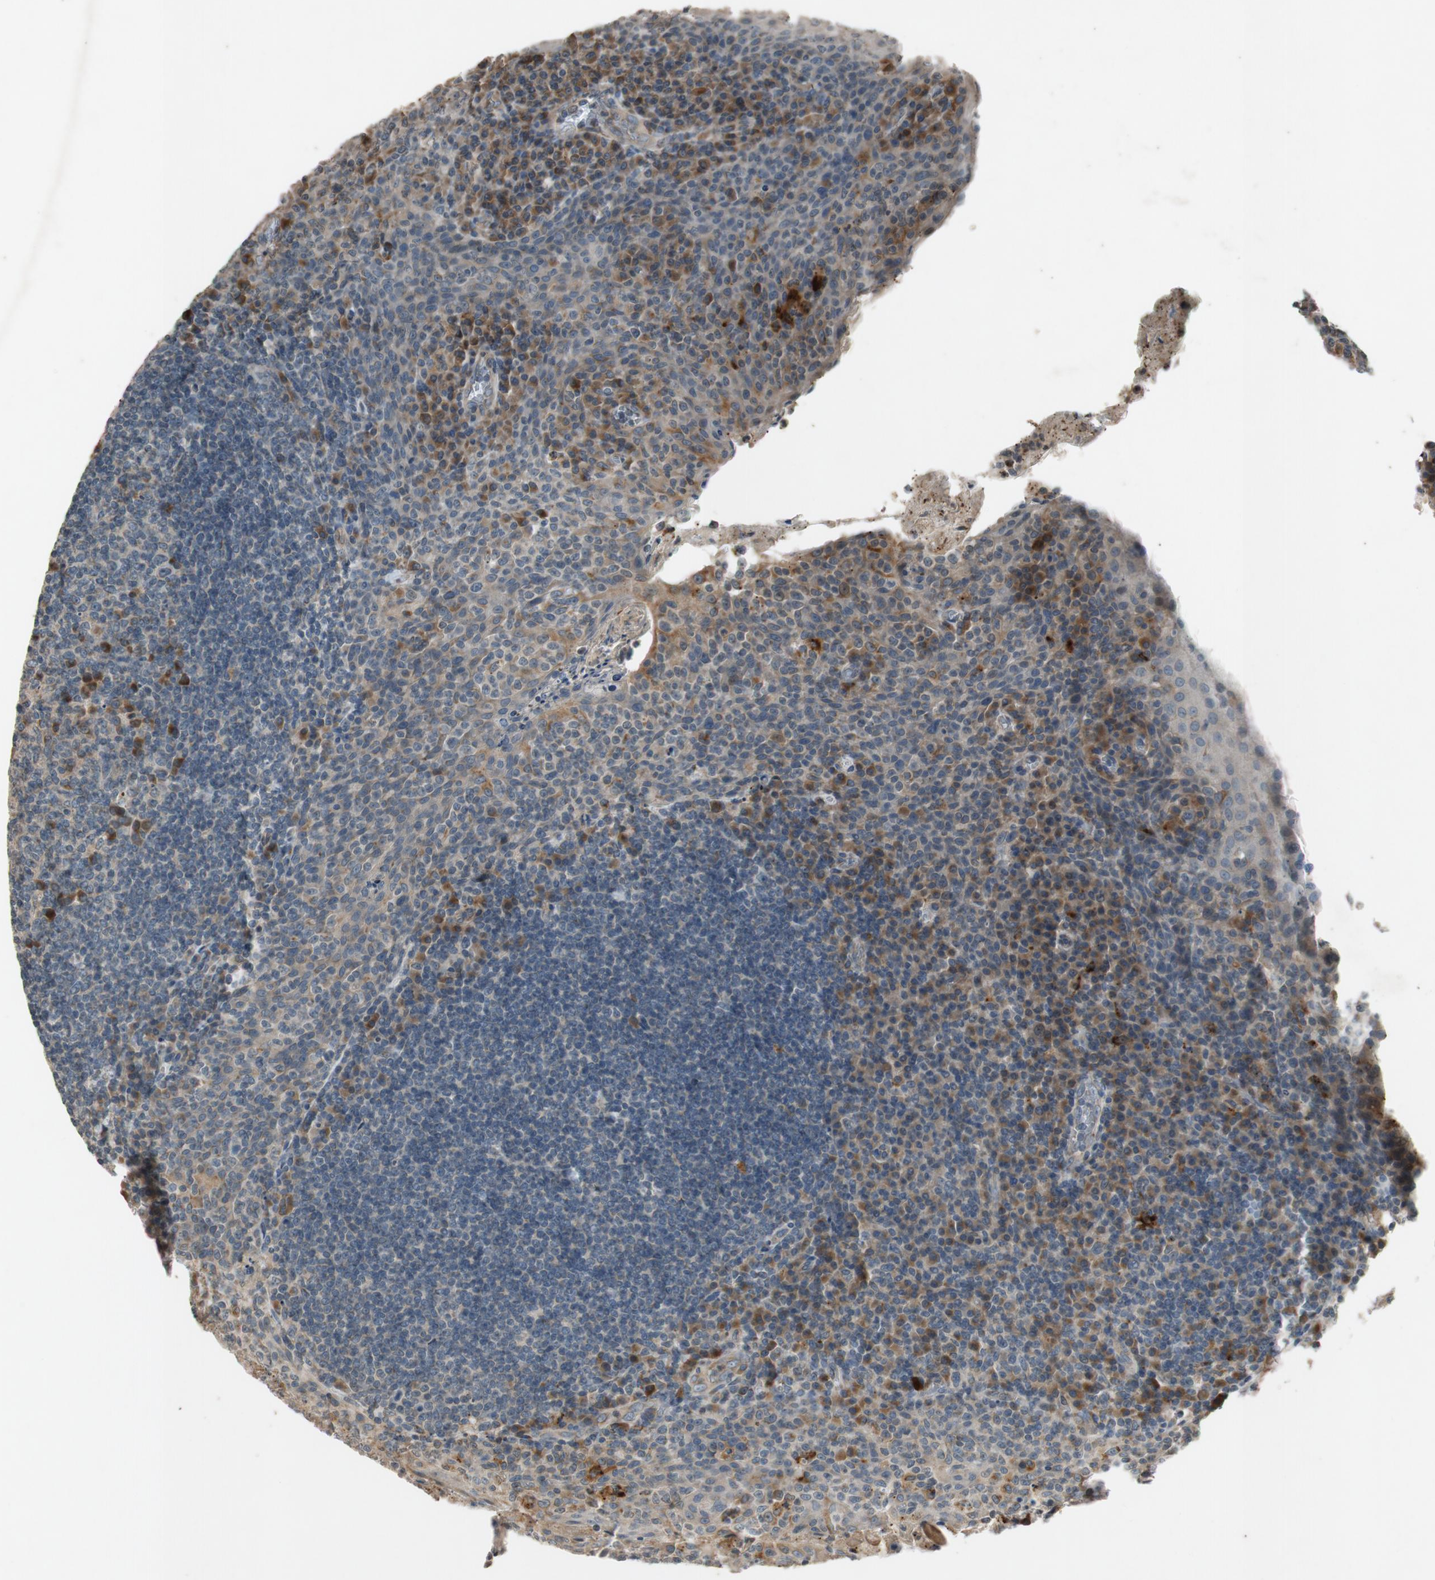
{"staining": {"intensity": "weak", "quantity": ">75%", "location": "cytoplasmic/membranous"}, "tissue": "tonsil", "cell_type": "Germinal center cells", "image_type": "normal", "snomed": [{"axis": "morphology", "description": "Normal tissue, NOS"}, {"axis": "topography", "description": "Tonsil"}], "caption": "DAB immunohistochemical staining of normal human tonsil demonstrates weak cytoplasmic/membranous protein staining in approximately >75% of germinal center cells.", "gene": "ATP2C1", "patient": {"sex": "male", "age": 17}}